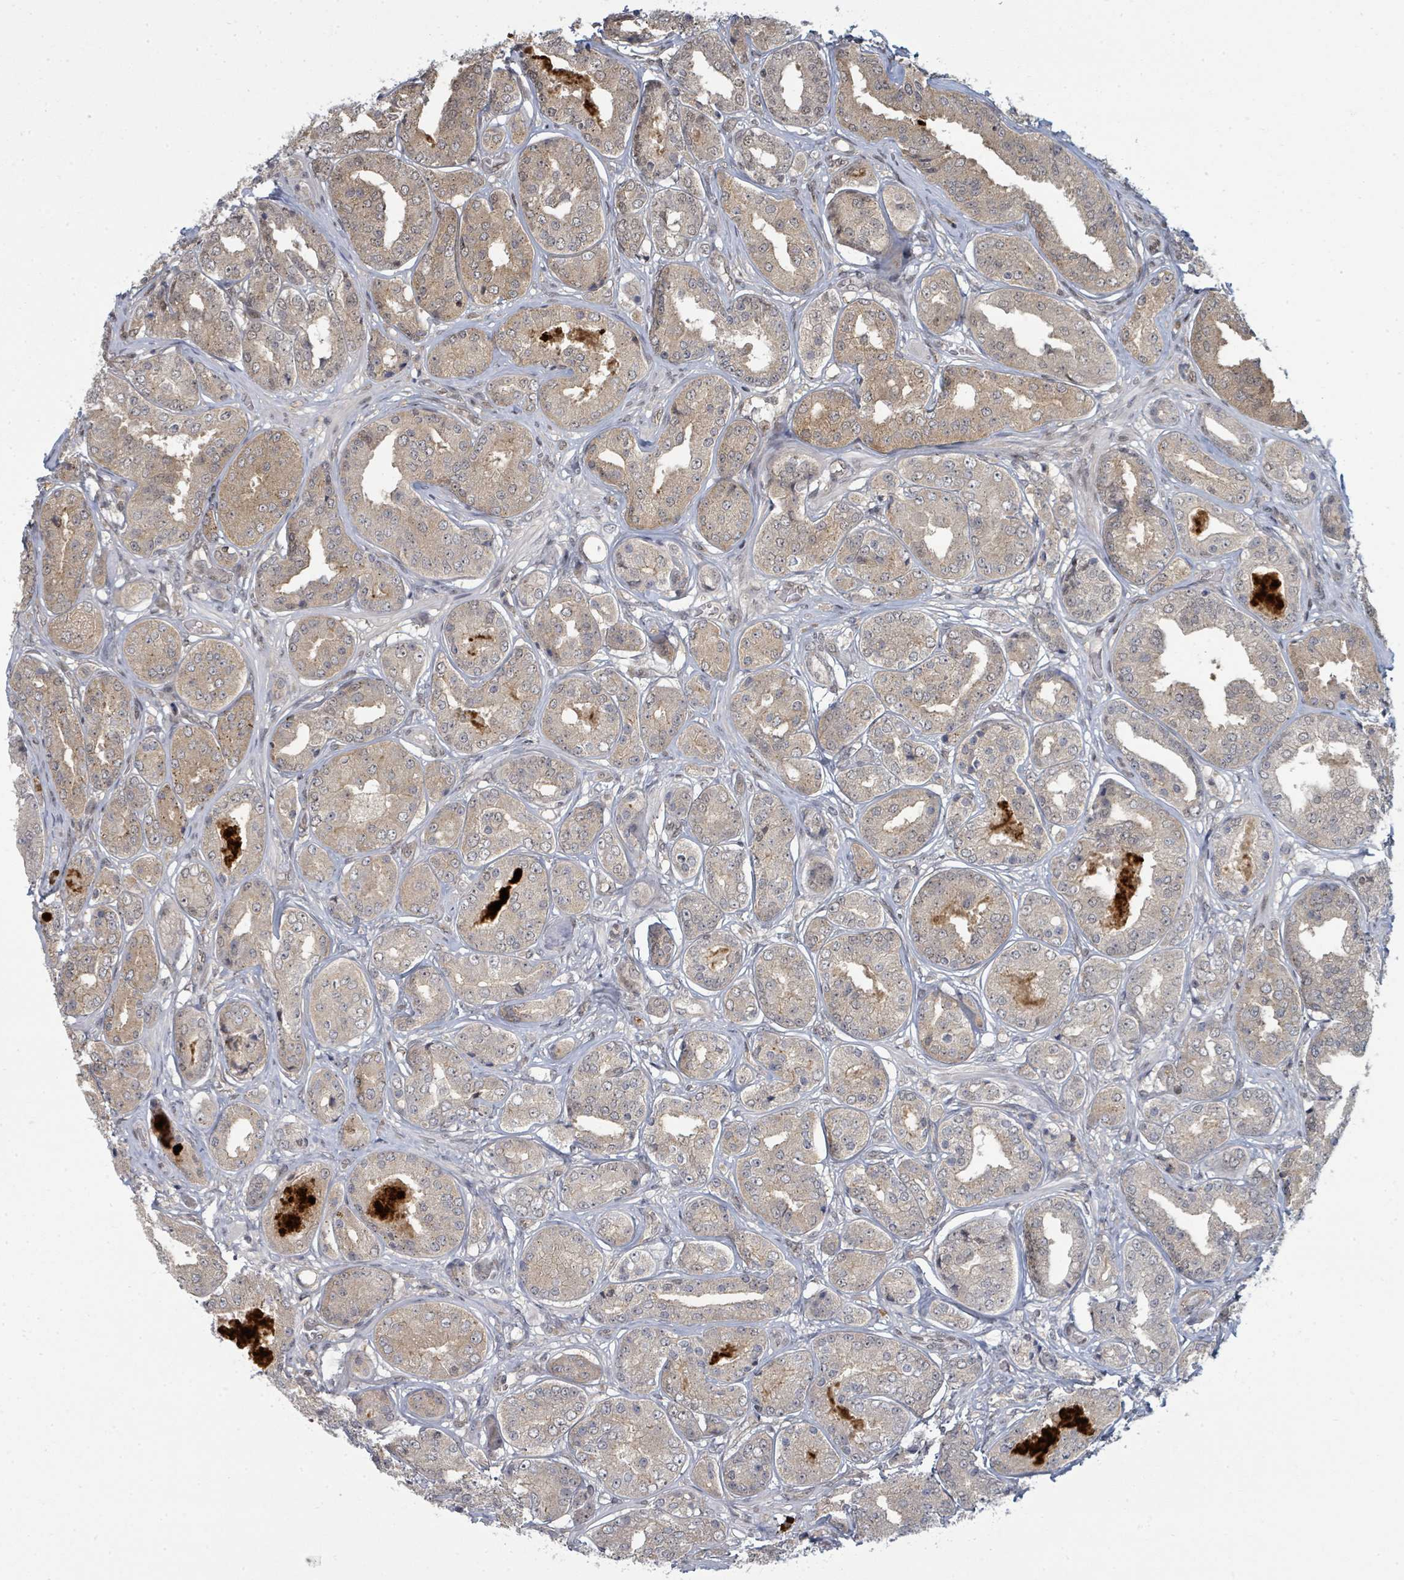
{"staining": {"intensity": "weak", "quantity": "25%-75%", "location": "cytoplasmic/membranous"}, "tissue": "prostate cancer", "cell_type": "Tumor cells", "image_type": "cancer", "snomed": [{"axis": "morphology", "description": "Adenocarcinoma, High grade"}, {"axis": "topography", "description": "Prostate"}], "caption": "A micrograph of human prostate cancer (adenocarcinoma (high-grade)) stained for a protein exhibits weak cytoplasmic/membranous brown staining in tumor cells.", "gene": "PSMG2", "patient": {"sex": "male", "age": 63}}